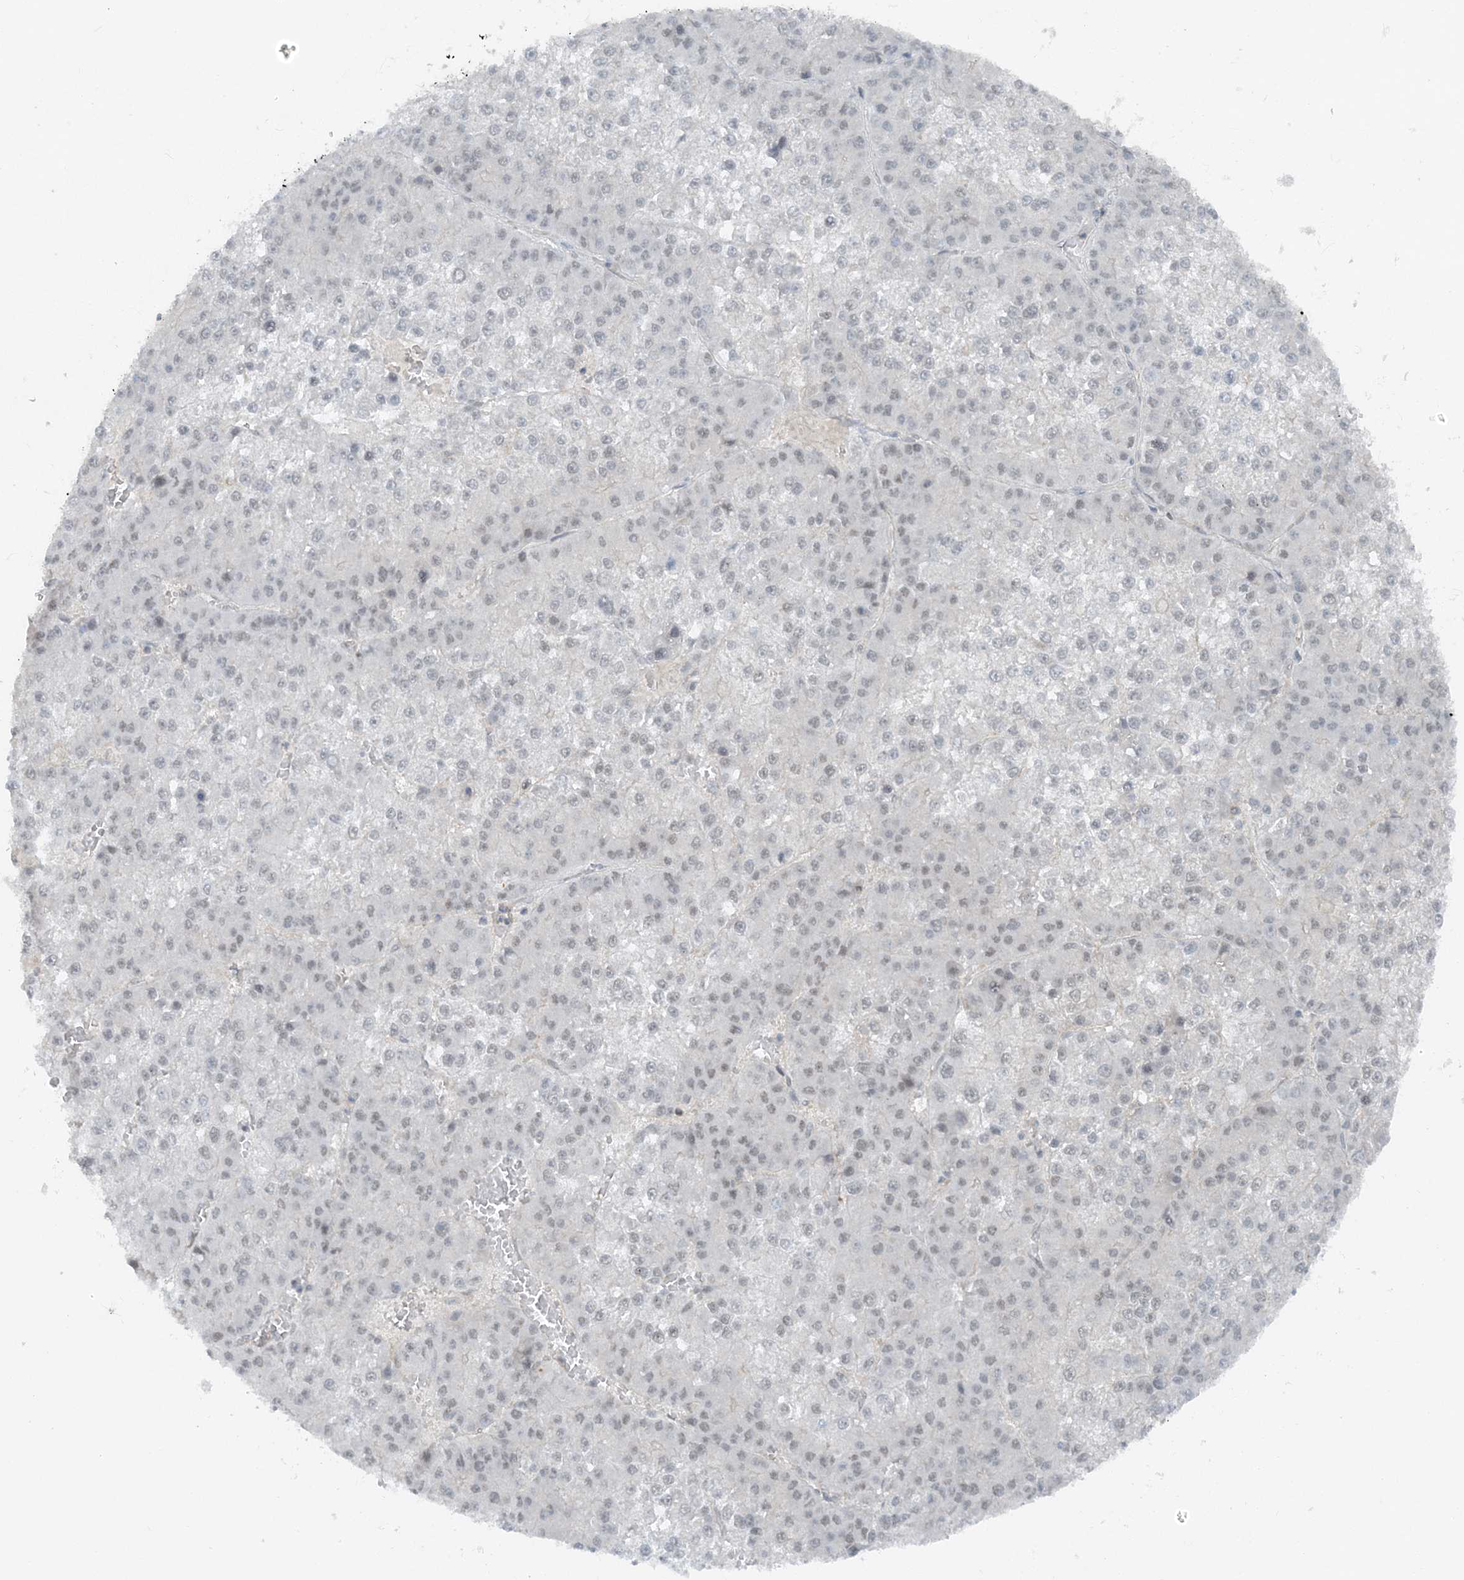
{"staining": {"intensity": "negative", "quantity": "none", "location": "none"}, "tissue": "liver cancer", "cell_type": "Tumor cells", "image_type": "cancer", "snomed": [{"axis": "morphology", "description": "Carcinoma, Hepatocellular, NOS"}, {"axis": "topography", "description": "Liver"}], "caption": "Tumor cells show no significant protein positivity in liver hepatocellular carcinoma.", "gene": "ATP11A", "patient": {"sex": "female", "age": 73}}